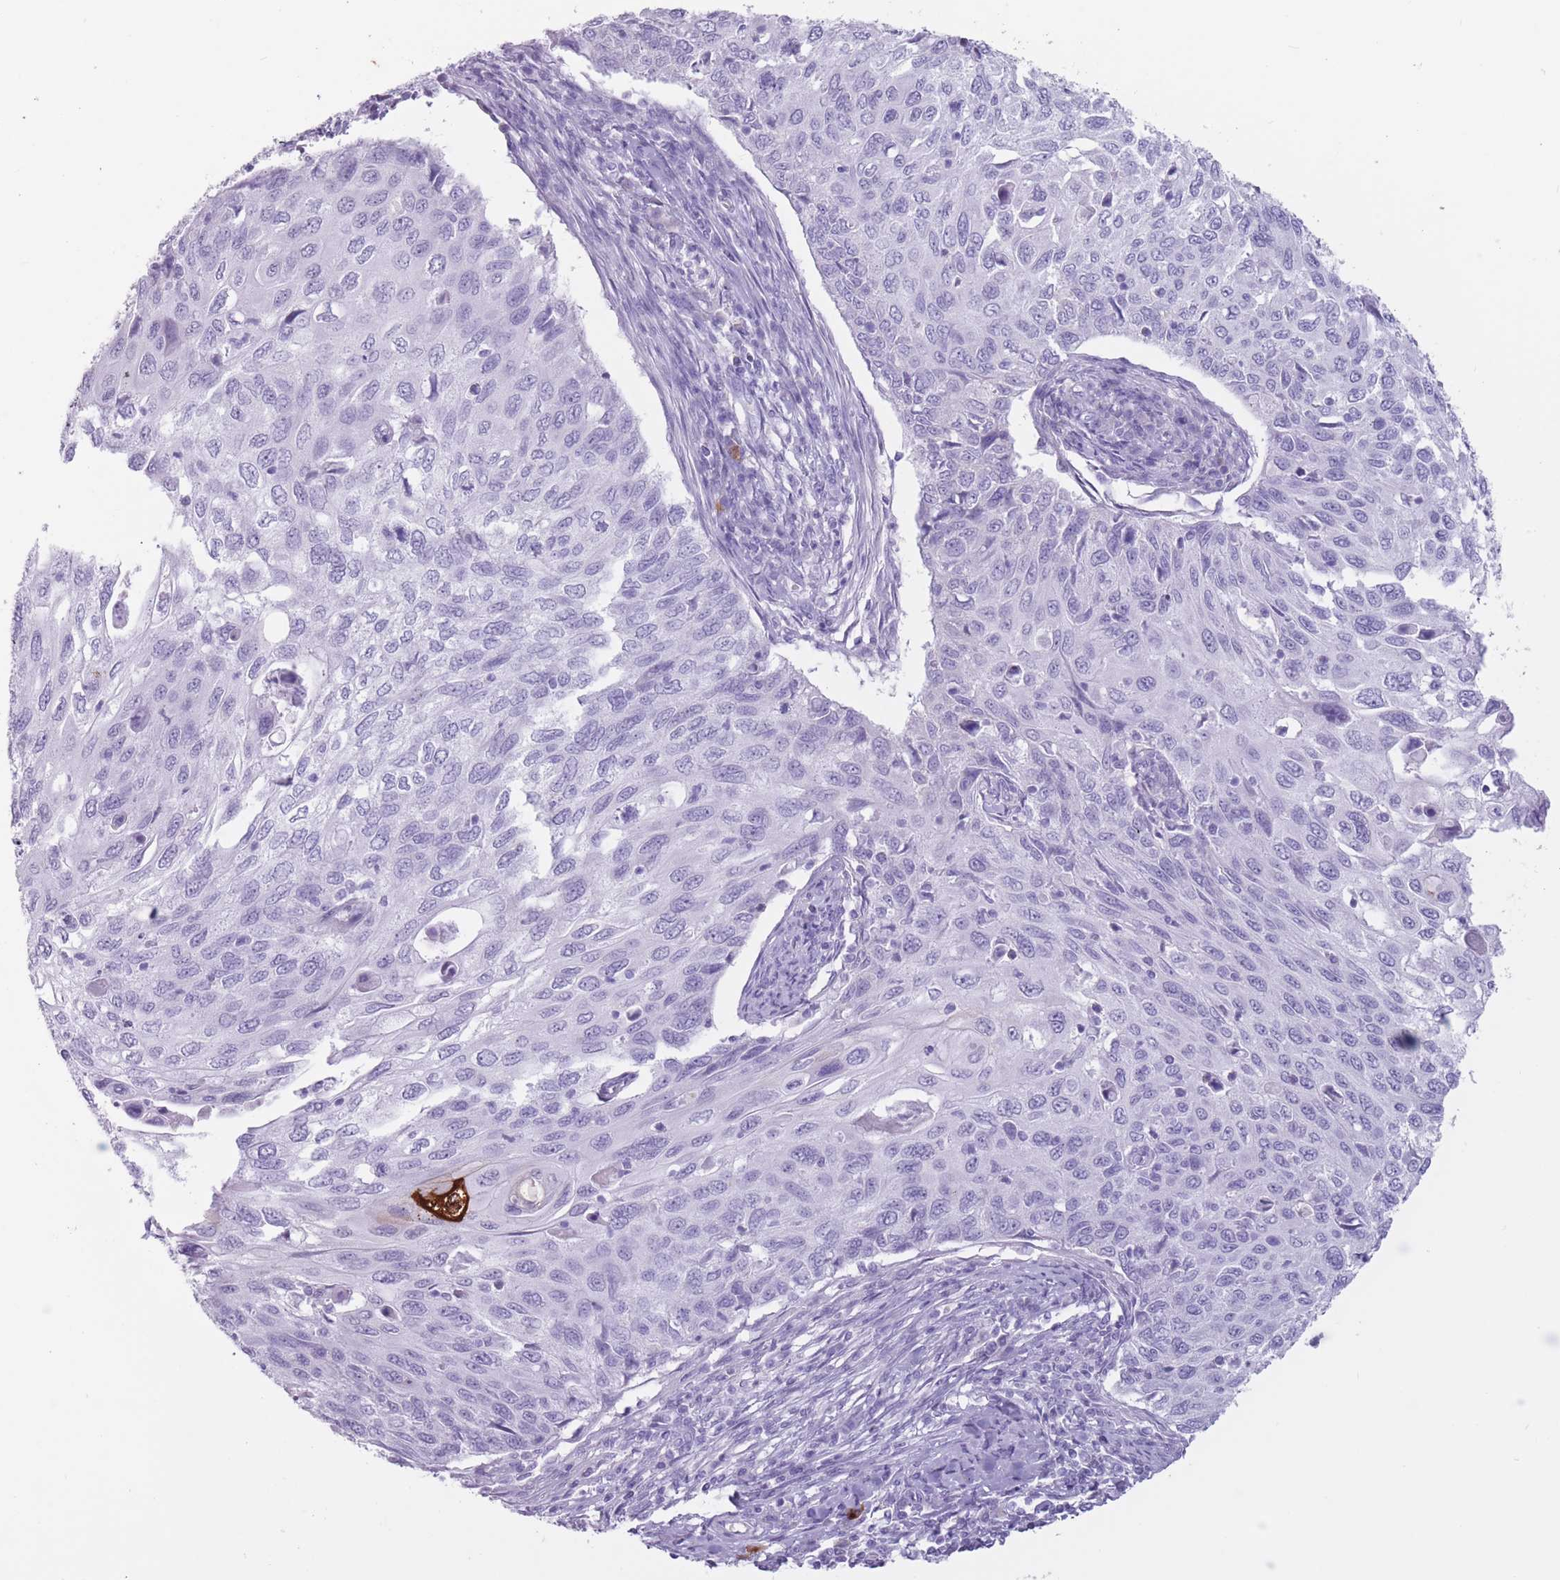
{"staining": {"intensity": "negative", "quantity": "none", "location": "none"}, "tissue": "cervical cancer", "cell_type": "Tumor cells", "image_type": "cancer", "snomed": [{"axis": "morphology", "description": "Squamous cell carcinoma, NOS"}, {"axis": "topography", "description": "Cervix"}], "caption": "Immunohistochemical staining of cervical squamous cell carcinoma reveals no significant expression in tumor cells. (DAB immunohistochemistry (IHC) with hematoxylin counter stain).", "gene": "PNMA3", "patient": {"sex": "female", "age": 70}}